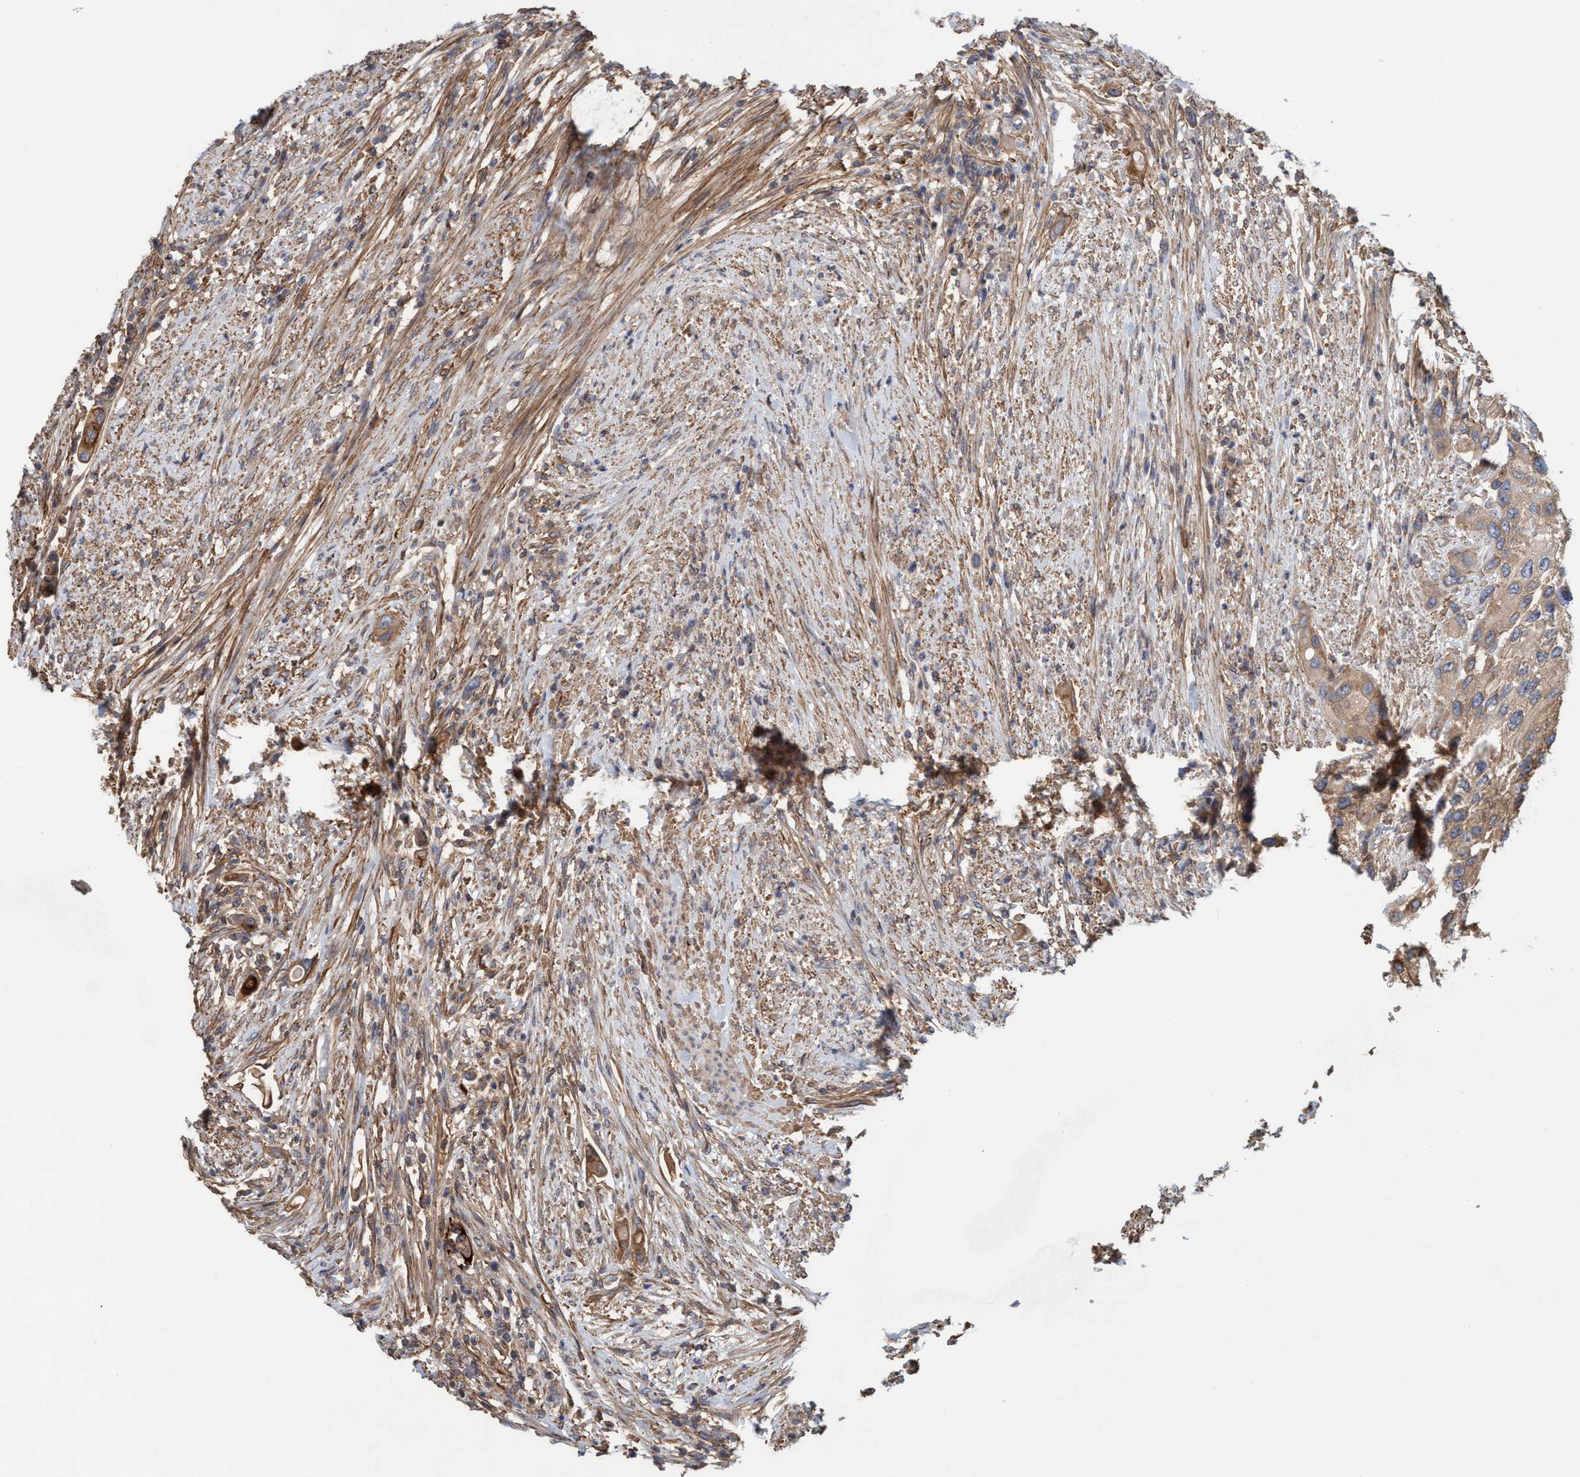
{"staining": {"intensity": "moderate", "quantity": ">75%", "location": "cytoplasmic/membranous"}, "tissue": "urothelial cancer", "cell_type": "Tumor cells", "image_type": "cancer", "snomed": [{"axis": "morphology", "description": "Urothelial carcinoma, High grade"}, {"axis": "topography", "description": "Urinary bladder"}], "caption": "The histopathology image shows a brown stain indicating the presence of a protein in the cytoplasmic/membranous of tumor cells in high-grade urothelial carcinoma.", "gene": "SPECC1", "patient": {"sex": "female", "age": 56}}